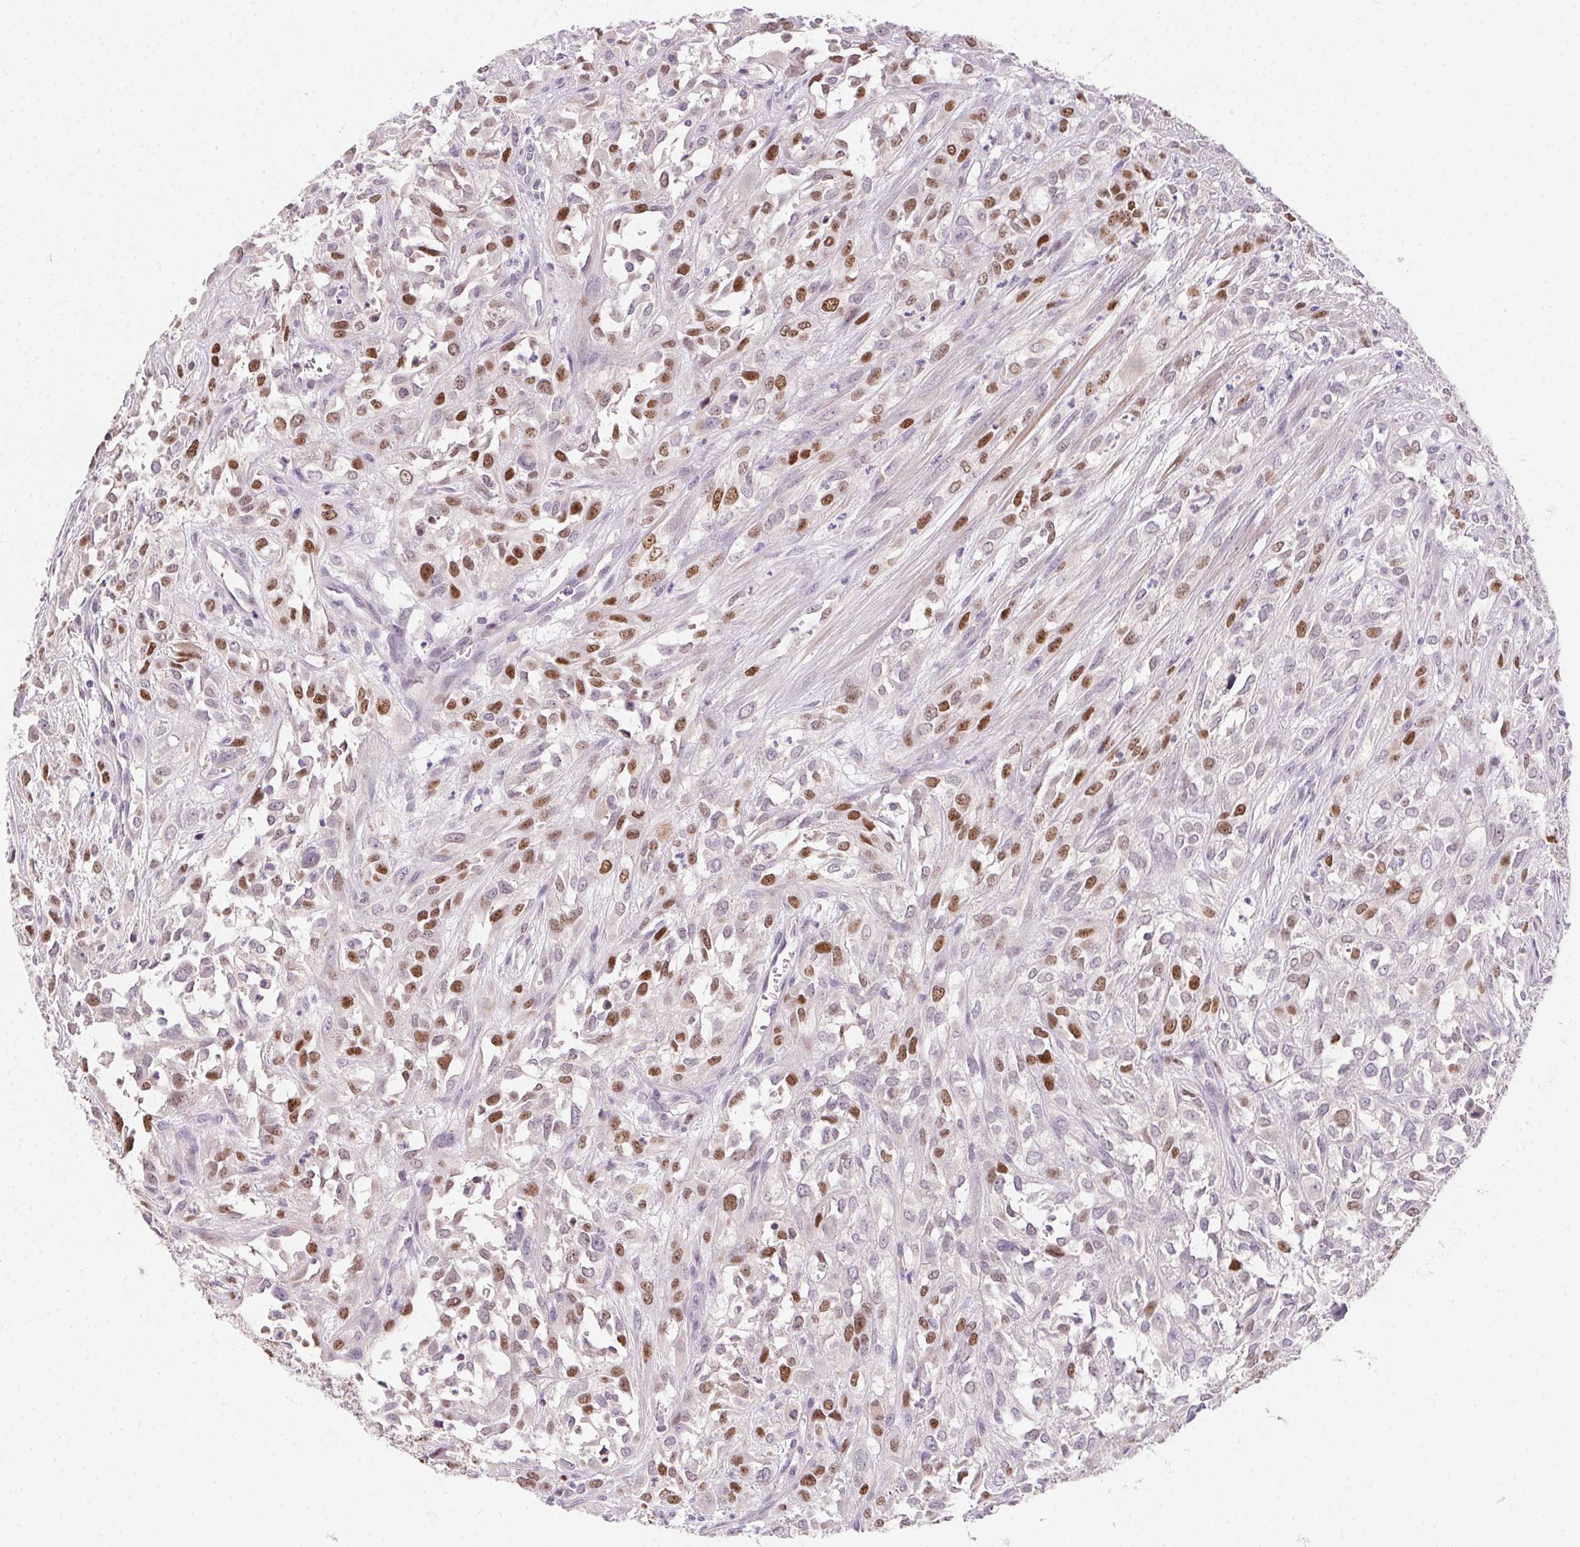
{"staining": {"intensity": "moderate", "quantity": "25%-75%", "location": "nuclear"}, "tissue": "urothelial cancer", "cell_type": "Tumor cells", "image_type": "cancer", "snomed": [{"axis": "morphology", "description": "Urothelial carcinoma, High grade"}, {"axis": "topography", "description": "Urinary bladder"}], "caption": "Human high-grade urothelial carcinoma stained with a brown dye exhibits moderate nuclear positive staining in about 25%-75% of tumor cells.", "gene": "HELLS", "patient": {"sex": "male", "age": 67}}